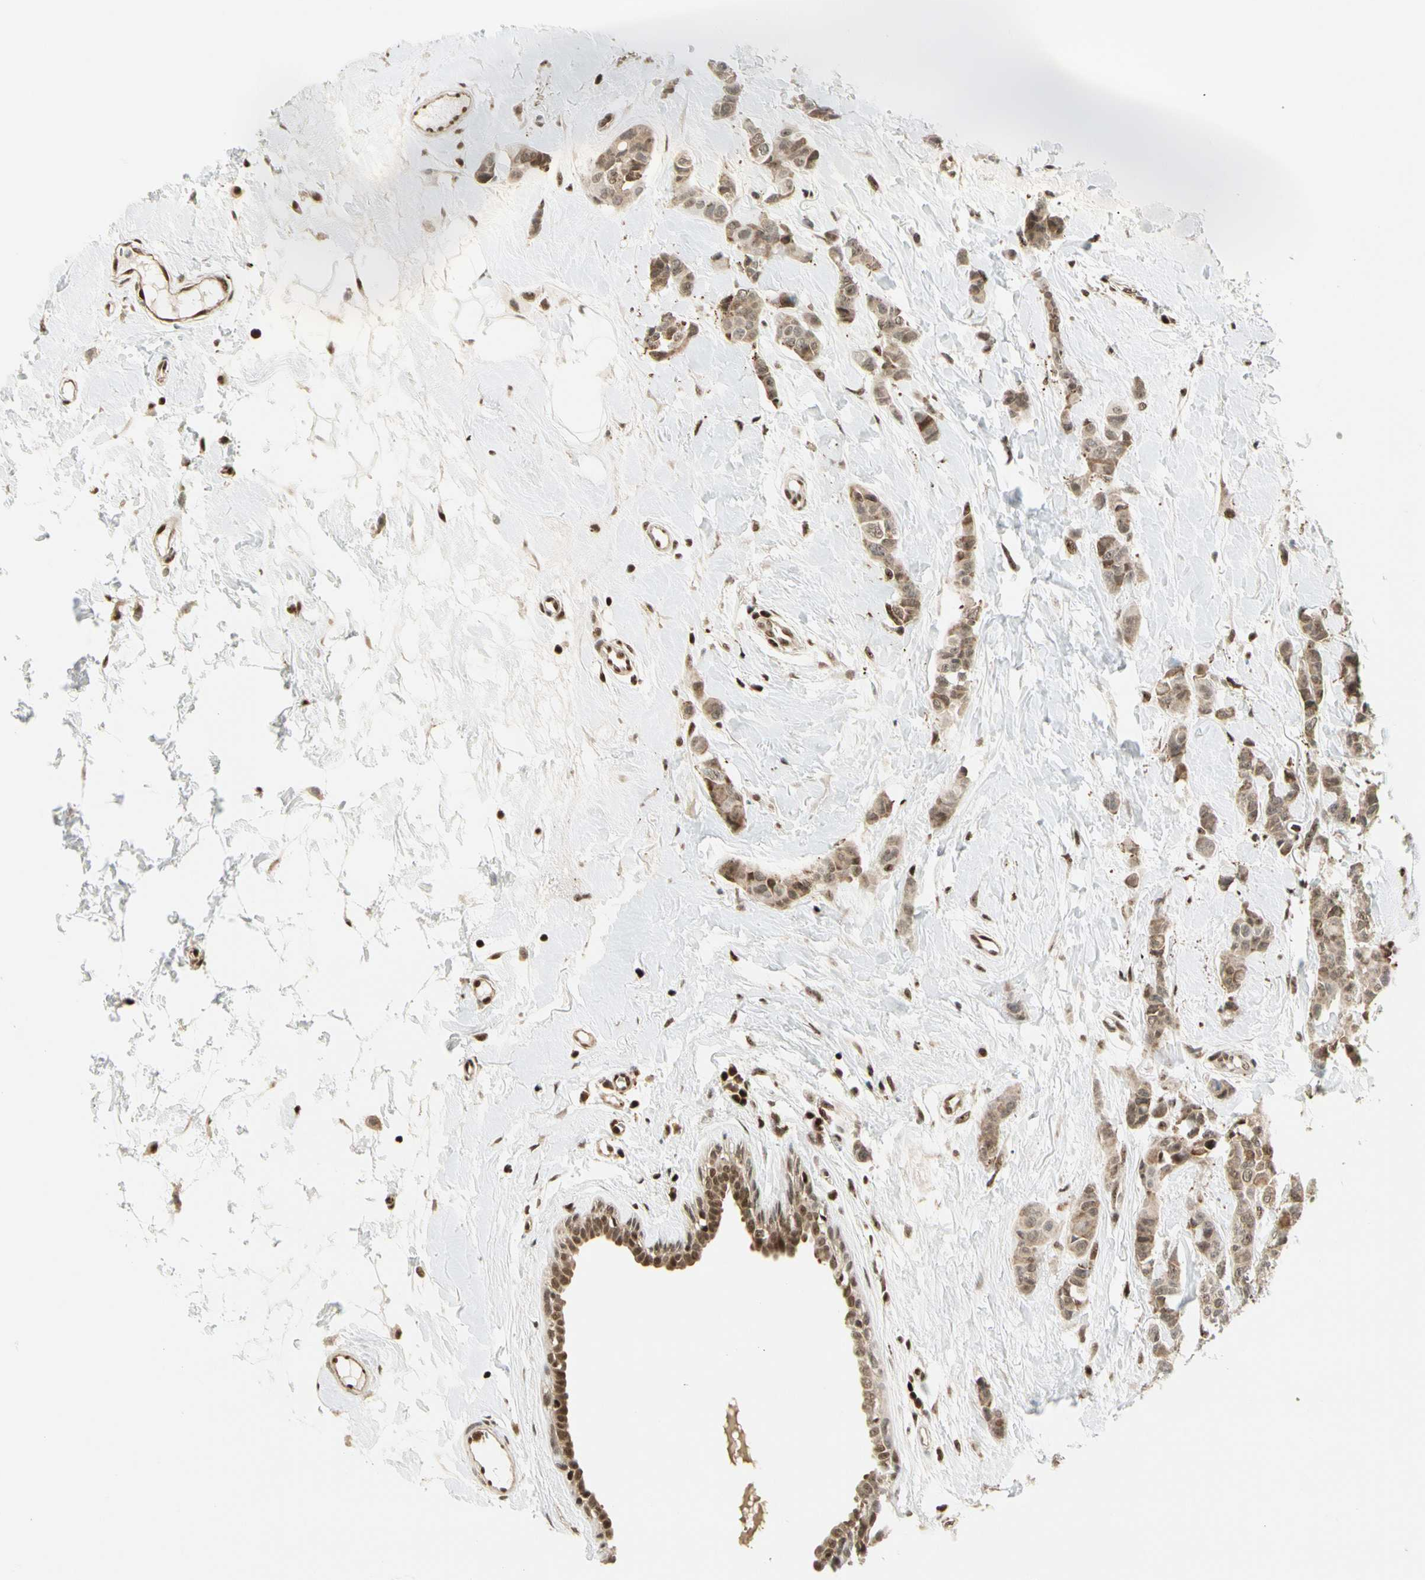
{"staining": {"intensity": "moderate", "quantity": ">75%", "location": "cytoplasmic/membranous,nuclear"}, "tissue": "breast cancer", "cell_type": "Tumor cells", "image_type": "cancer", "snomed": [{"axis": "morphology", "description": "Normal tissue, NOS"}, {"axis": "morphology", "description": "Duct carcinoma"}, {"axis": "topography", "description": "Breast"}], "caption": "IHC (DAB) staining of human breast intraductal carcinoma exhibits moderate cytoplasmic/membranous and nuclear protein expression in approximately >75% of tumor cells.", "gene": "DAXX", "patient": {"sex": "female", "age": 40}}